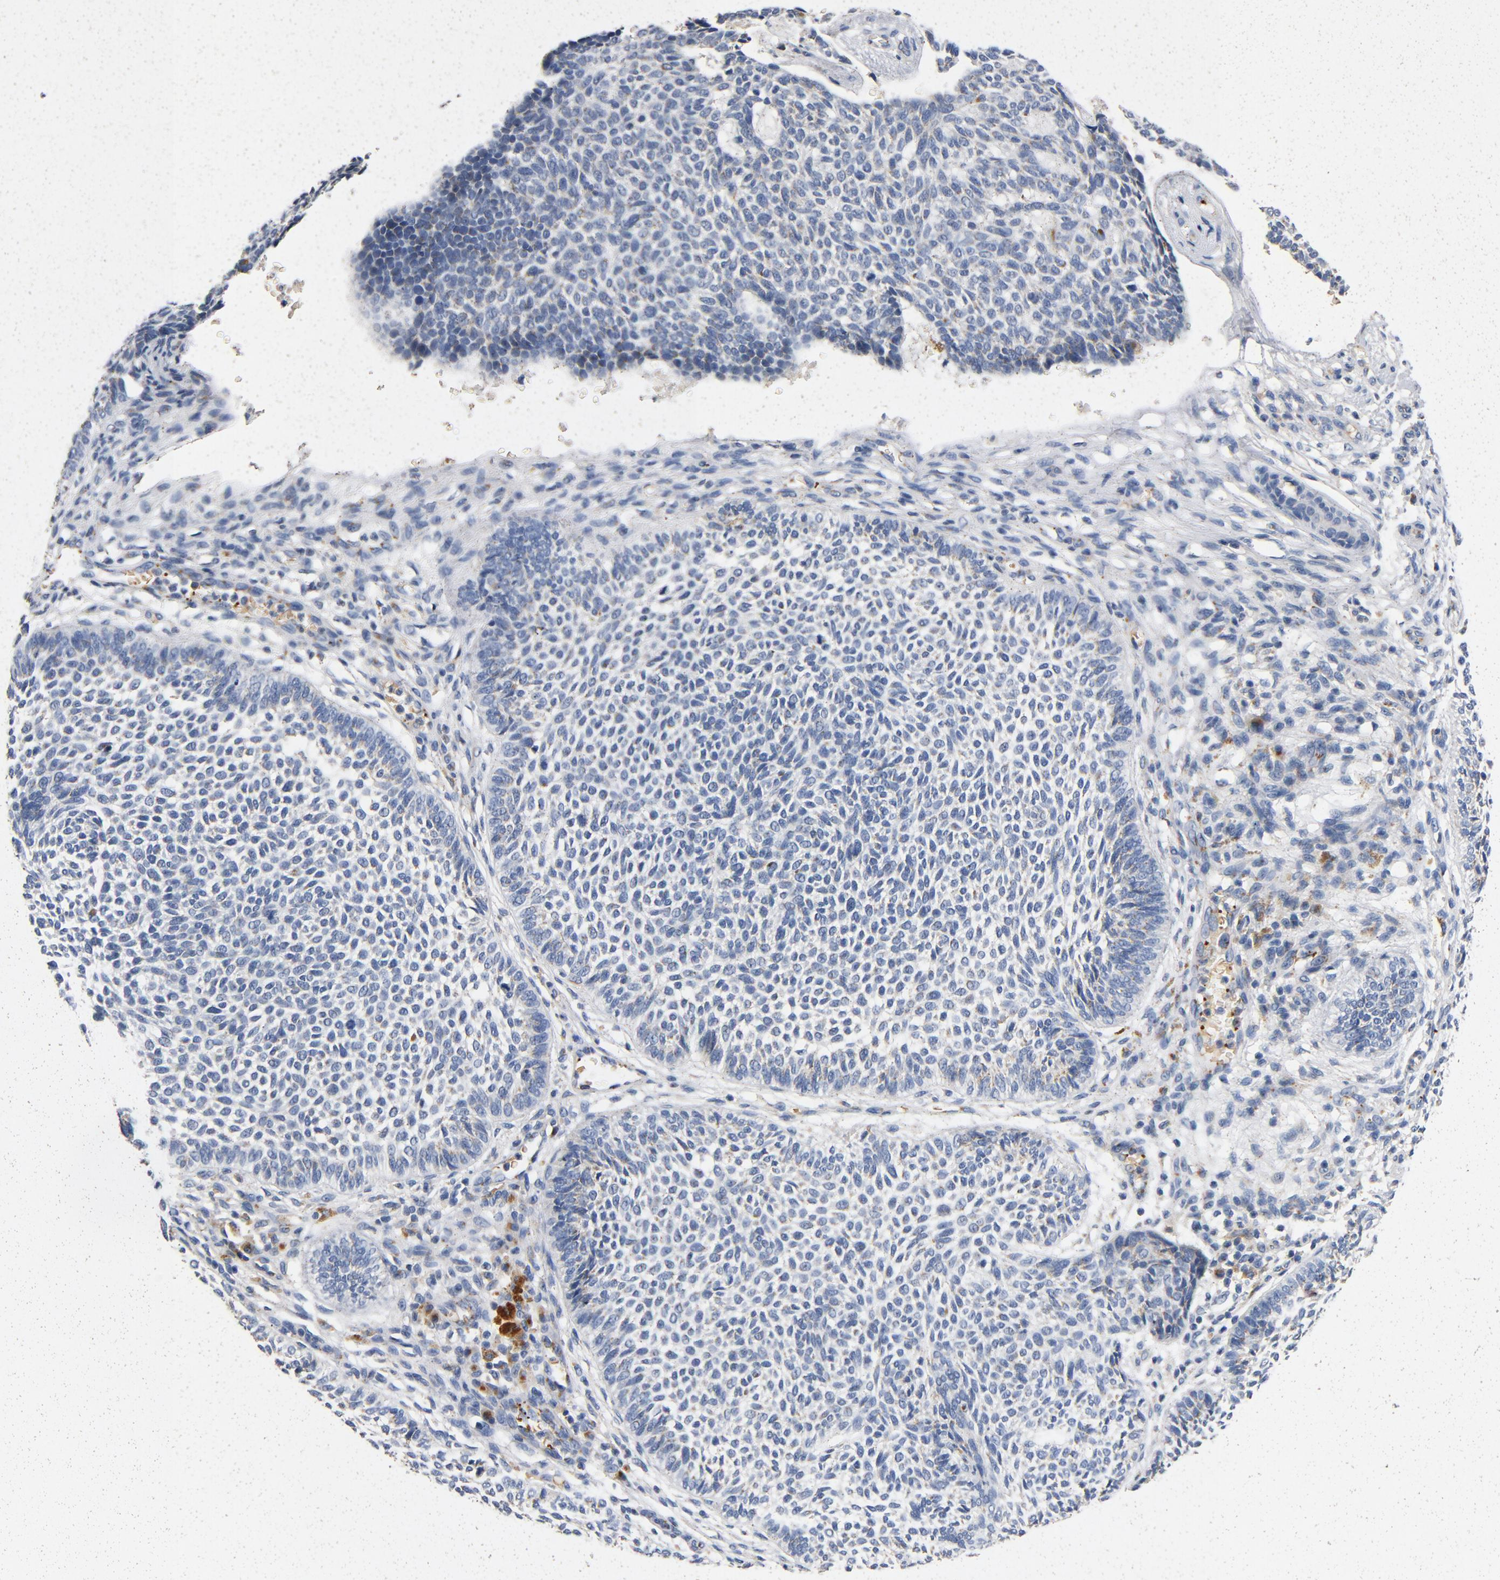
{"staining": {"intensity": "negative", "quantity": "none", "location": "none"}, "tissue": "skin cancer", "cell_type": "Tumor cells", "image_type": "cancer", "snomed": [{"axis": "morphology", "description": "Normal tissue, NOS"}, {"axis": "morphology", "description": "Basal cell carcinoma"}, {"axis": "topography", "description": "Skin"}], "caption": "A histopathology image of human skin basal cell carcinoma is negative for staining in tumor cells. Brightfield microscopy of immunohistochemistry (IHC) stained with DAB (brown) and hematoxylin (blue), captured at high magnification.", "gene": "LMAN2", "patient": {"sex": "male", "age": 87}}